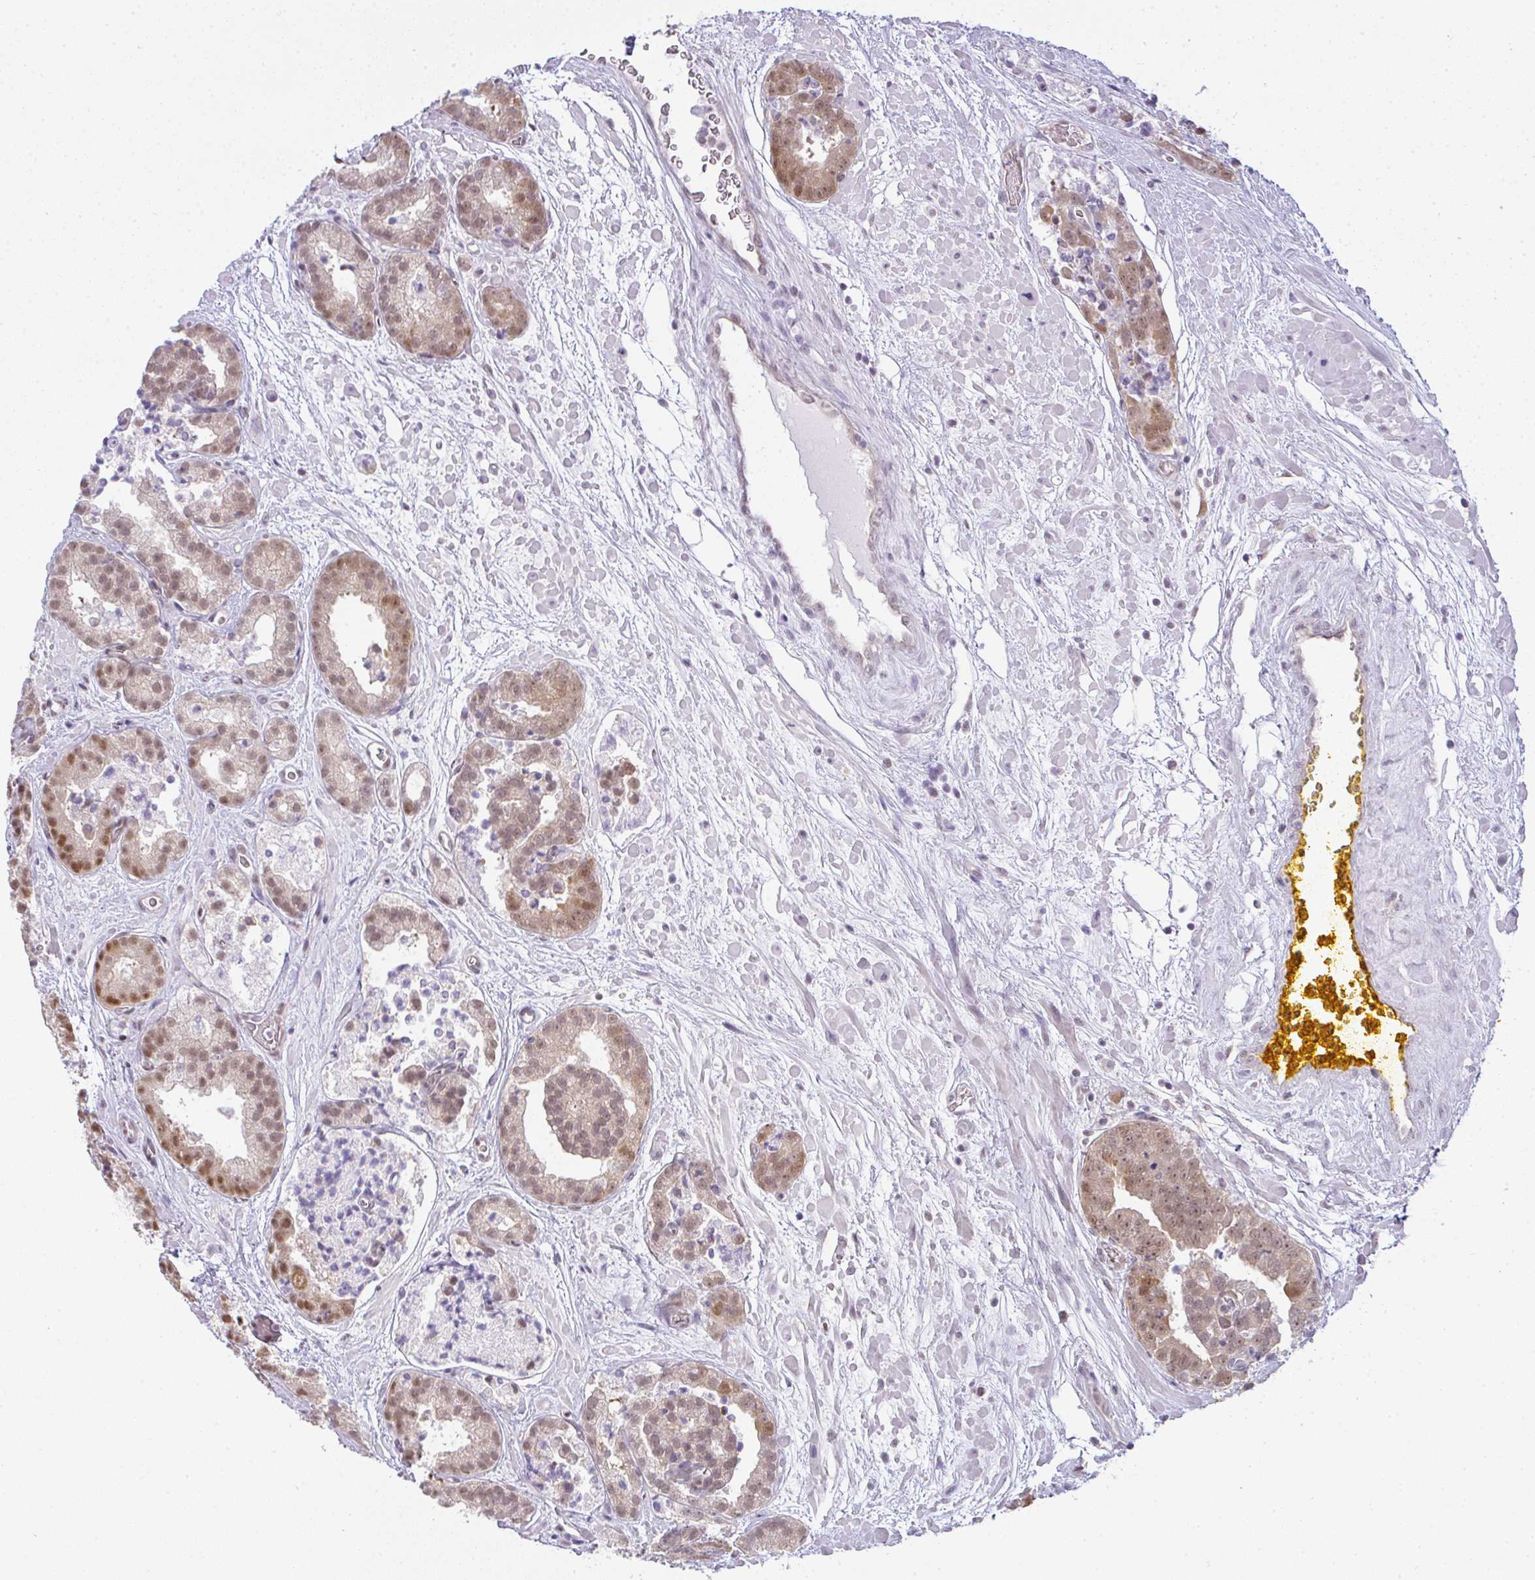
{"staining": {"intensity": "moderate", "quantity": "25%-75%", "location": "nuclear"}, "tissue": "prostate cancer", "cell_type": "Tumor cells", "image_type": "cancer", "snomed": [{"axis": "morphology", "description": "Adenocarcinoma, High grade"}, {"axis": "topography", "description": "Prostate"}], "caption": "A brown stain shows moderate nuclear expression of a protein in prostate adenocarcinoma (high-grade) tumor cells.", "gene": "CSE1L", "patient": {"sex": "male", "age": 66}}